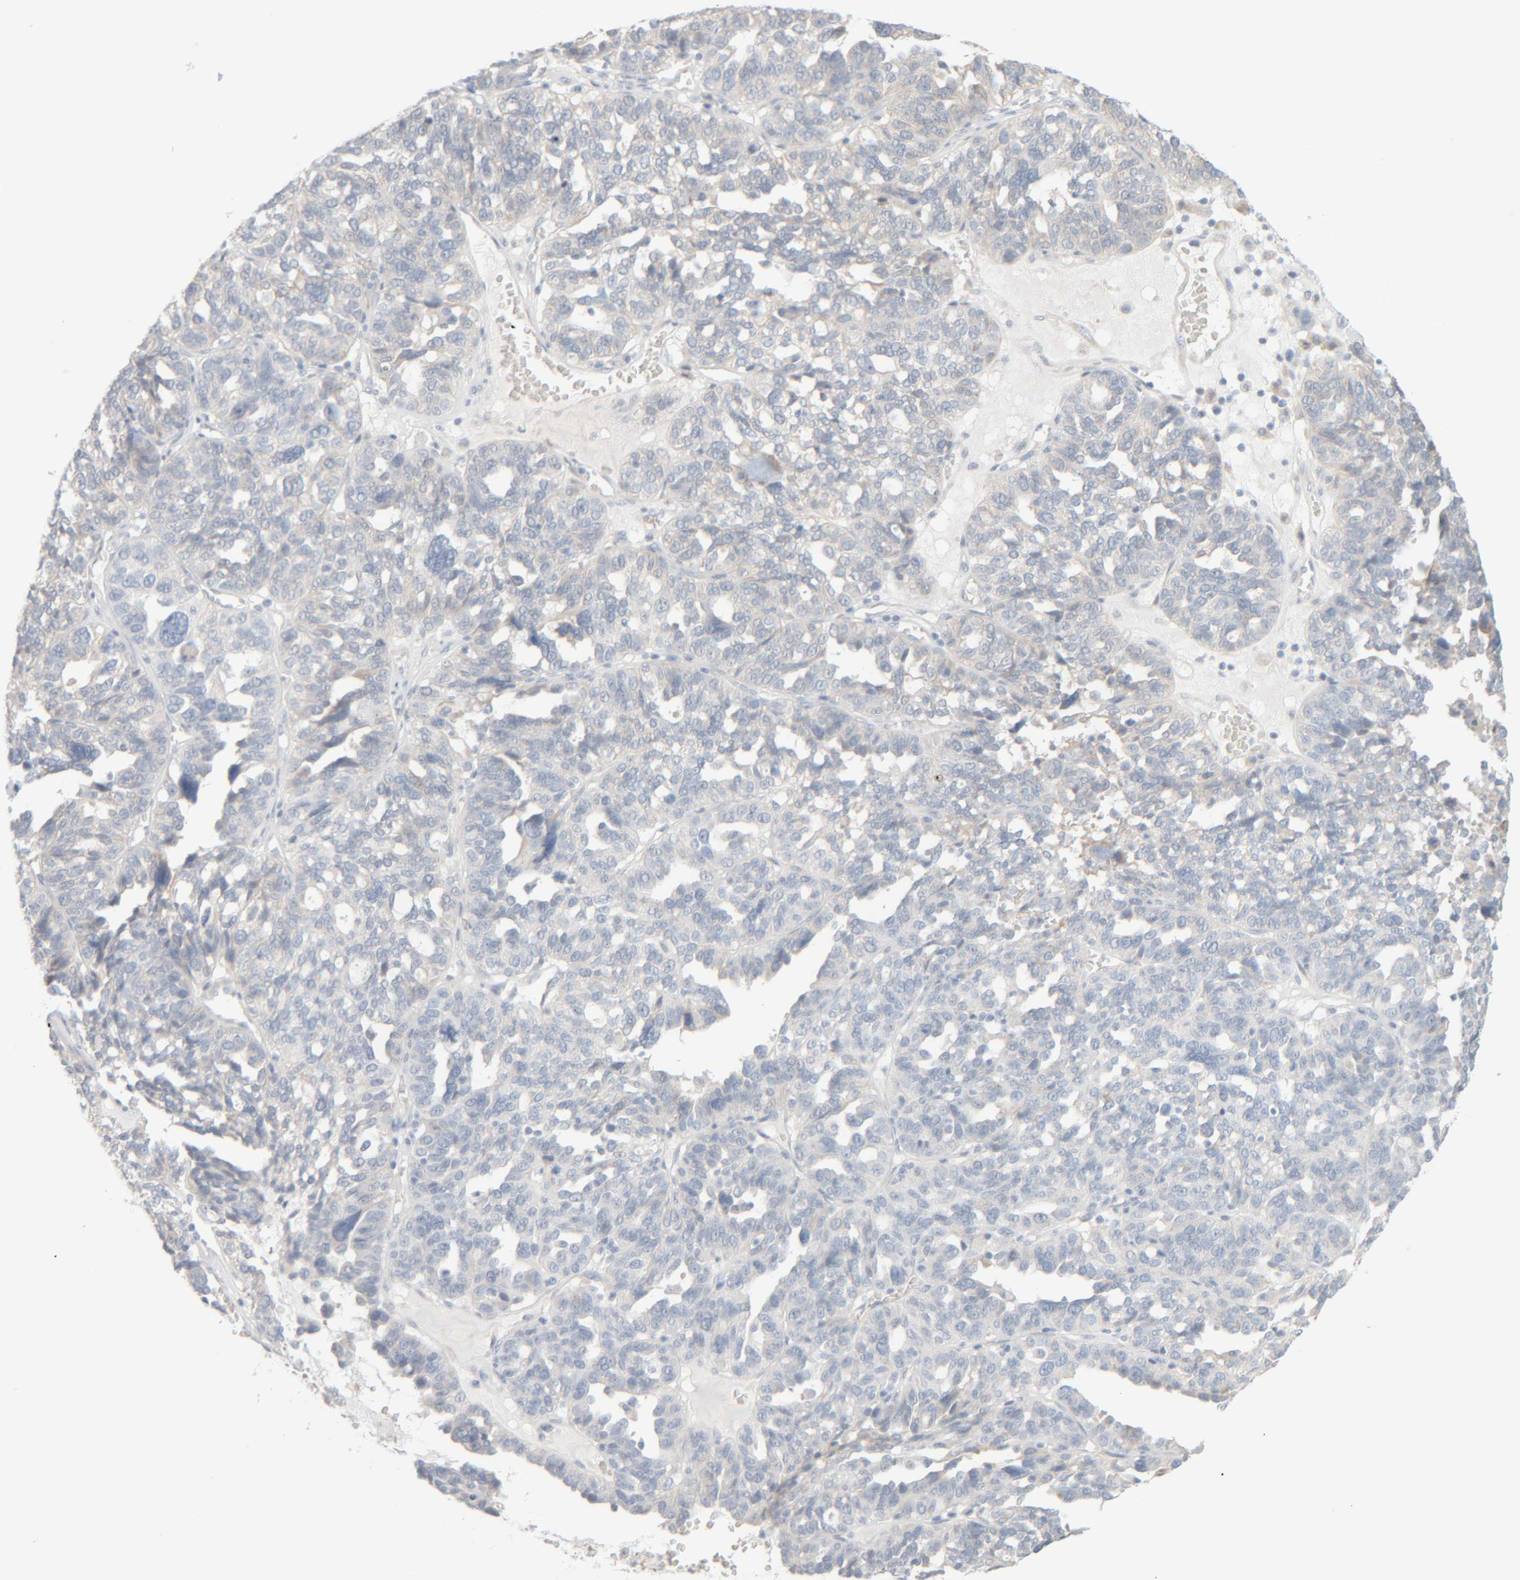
{"staining": {"intensity": "negative", "quantity": "none", "location": "none"}, "tissue": "ovarian cancer", "cell_type": "Tumor cells", "image_type": "cancer", "snomed": [{"axis": "morphology", "description": "Cystadenocarcinoma, serous, NOS"}, {"axis": "topography", "description": "Ovary"}], "caption": "This photomicrograph is of ovarian serous cystadenocarcinoma stained with immunohistochemistry to label a protein in brown with the nuclei are counter-stained blue. There is no expression in tumor cells.", "gene": "RIDA", "patient": {"sex": "female", "age": 59}}